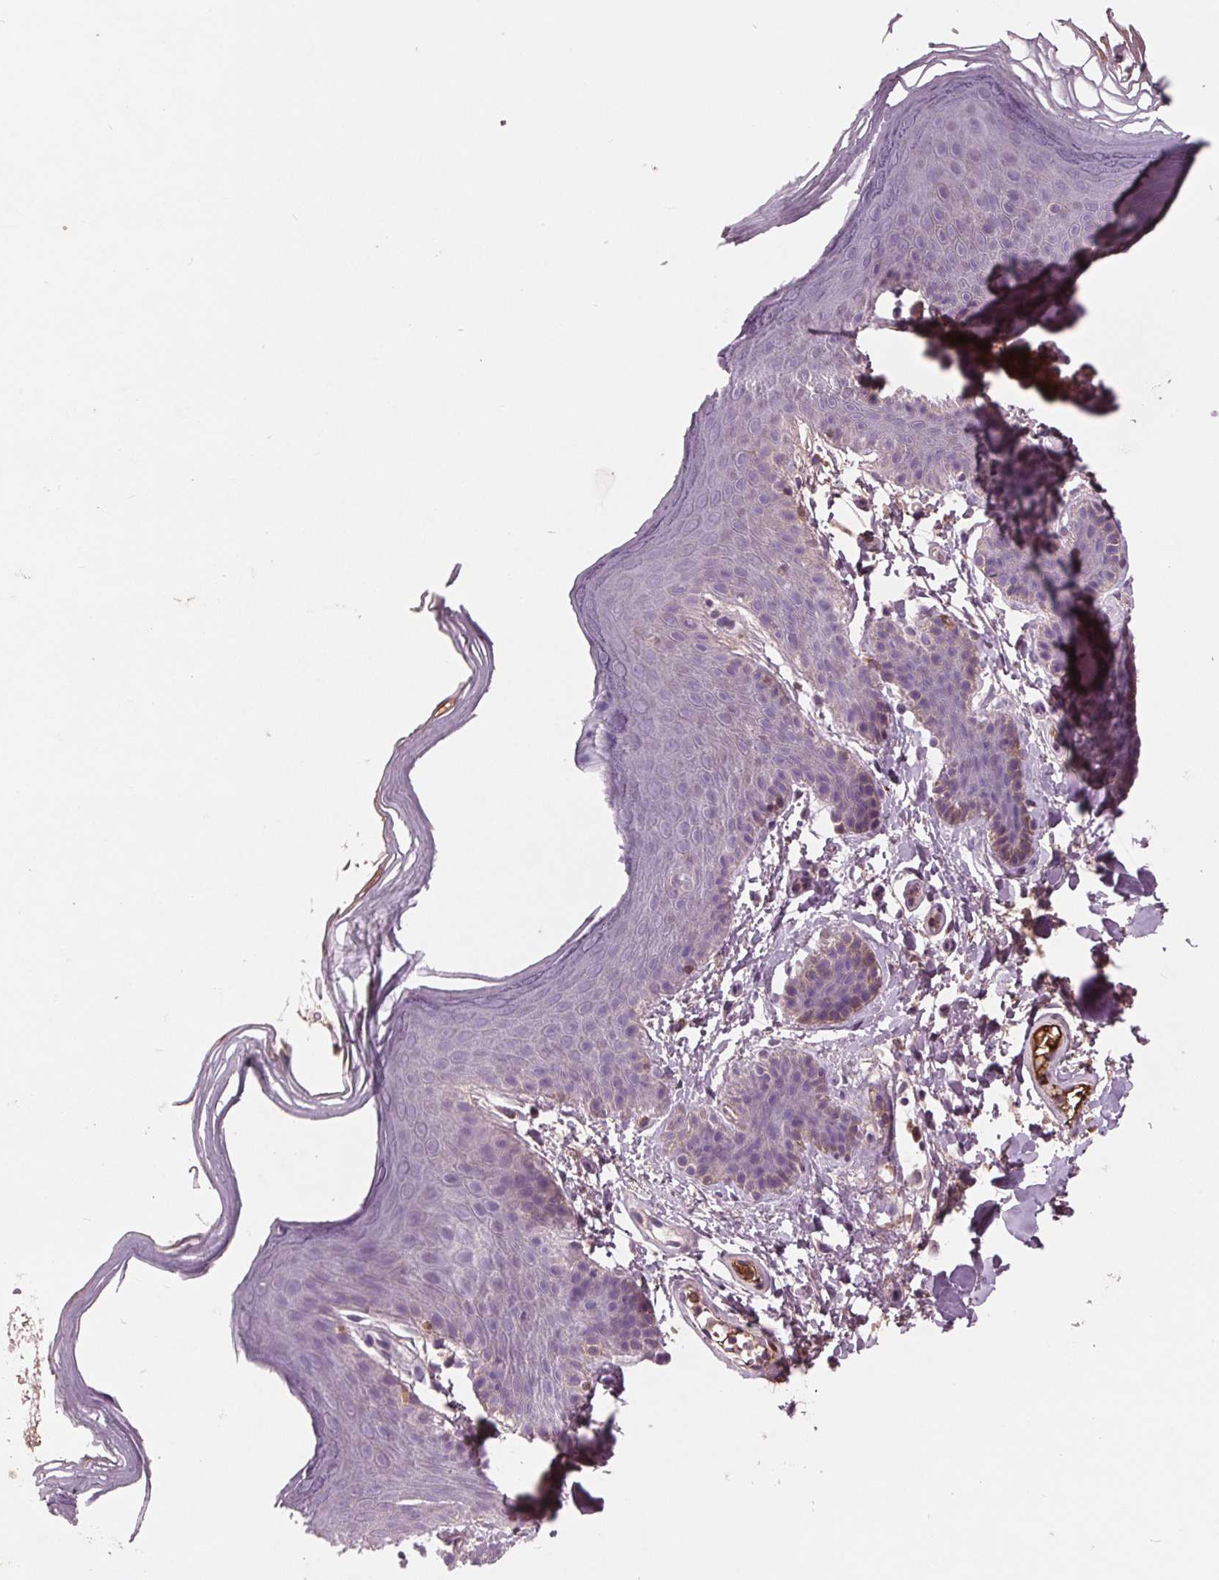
{"staining": {"intensity": "negative", "quantity": "none", "location": "none"}, "tissue": "skin", "cell_type": "Epidermal cells", "image_type": "normal", "snomed": [{"axis": "morphology", "description": "Normal tissue, NOS"}, {"axis": "topography", "description": "Anal"}], "caption": "A high-resolution micrograph shows immunohistochemistry (IHC) staining of normal skin, which shows no significant positivity in epidermal cells. (DAB (3,3'-diaminobenzidine) immunohistochemistry visualized using brightfield microscopy, high magnification).", "gene": "C6", "patient": {"sex": "male", "age": 53}}